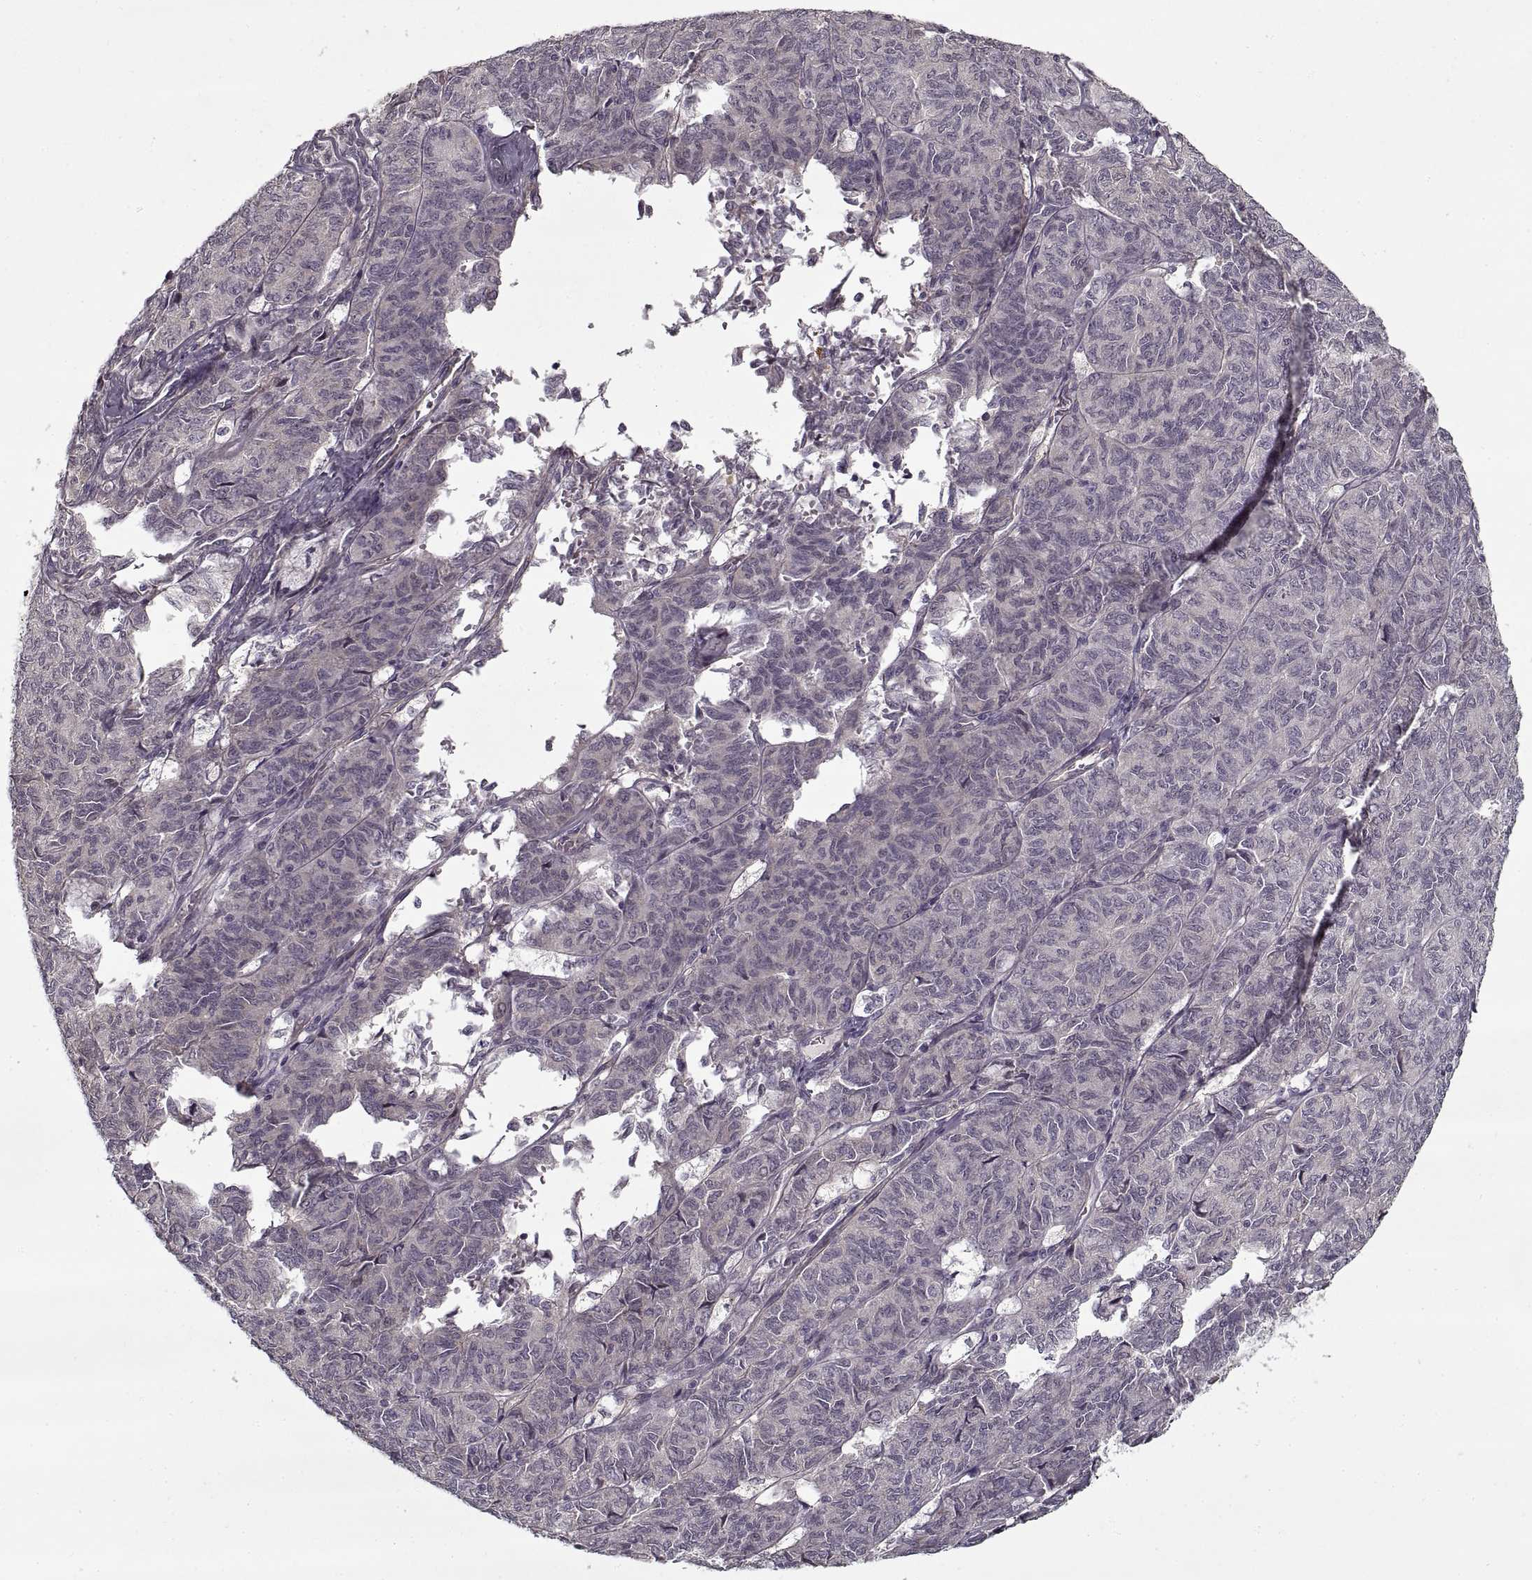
{"staining": {"intensity": "negative", "quantity": "none", "location": "none"}, "tissue": "ovarian cancer", "cell_type": "Tumor cells", "image_type": "cancer", "snomed": [{"axis": "morphology", "description": "Carcinoma, endometroid"}, {"axis": "topography", "description": "Ovary"}], "caption": "An image of ovarian cancer stained for a protein displays no brown staining in tumor cells.", "gene": "LAMB2", "patient": {"sex": "female", "age": 80}}